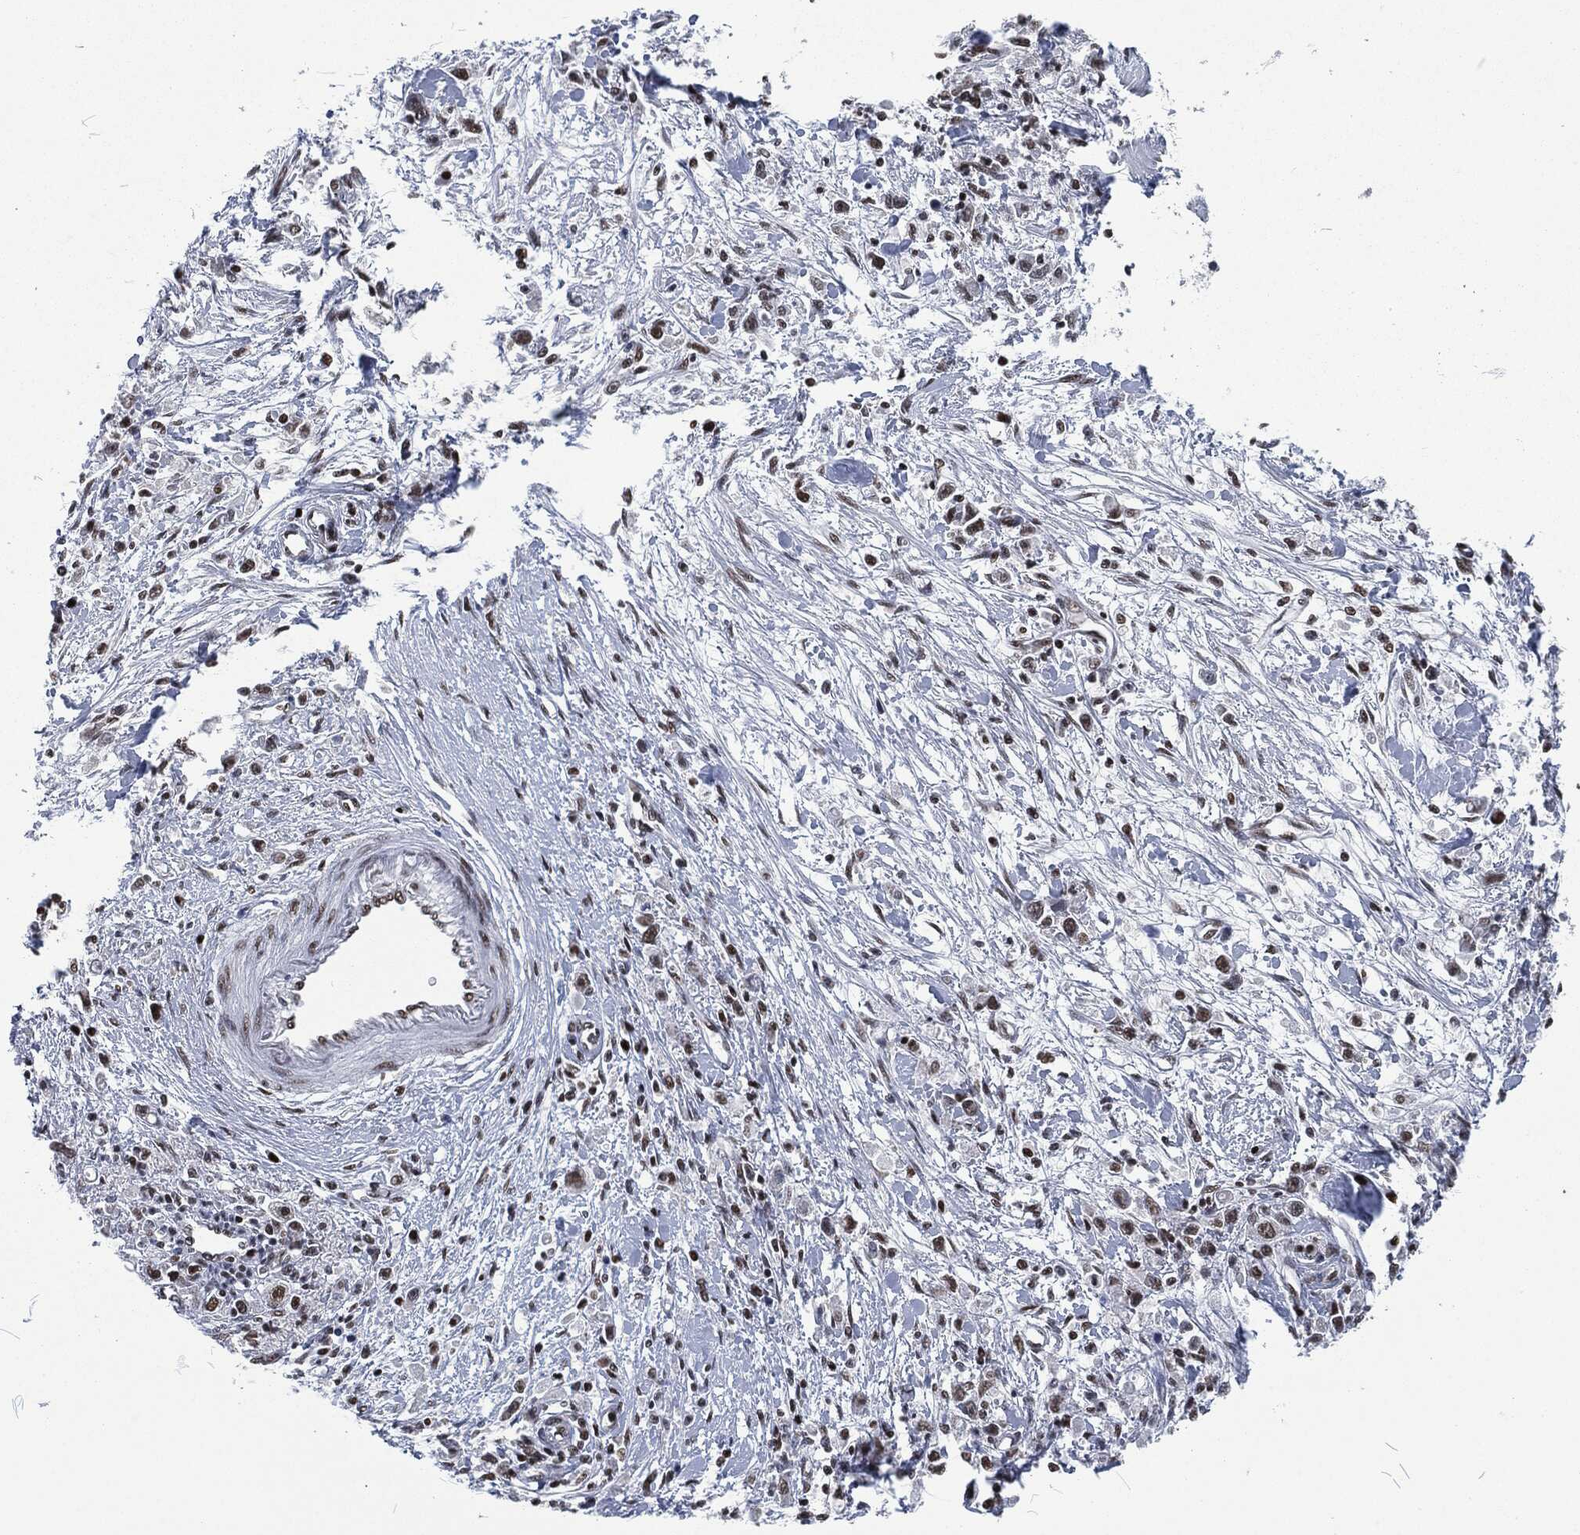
{"staining": {"intensity": "strong", "quantity": "25%-75%", "location": "nuclear"}, "tissue": "stomach cancer", "cell_type": "Tumor cells", "image_type": "cancer", "snomed": [{"axis": "morphology", "description": "Adenocarcinoma, NOS"}, {"axis": "topography", "description": "Stomach"}], "caption": "Strong nuclear protein staining is identified in about 25%-75% of tumor cells in stomach cancer (adenocarcinoma). (DAB (3,3'-diaminobenzidine) IHC with brightfield microscopy, high magnification).", "gene": "DCPS", "patient": {"sex": "female", "age": 59}}